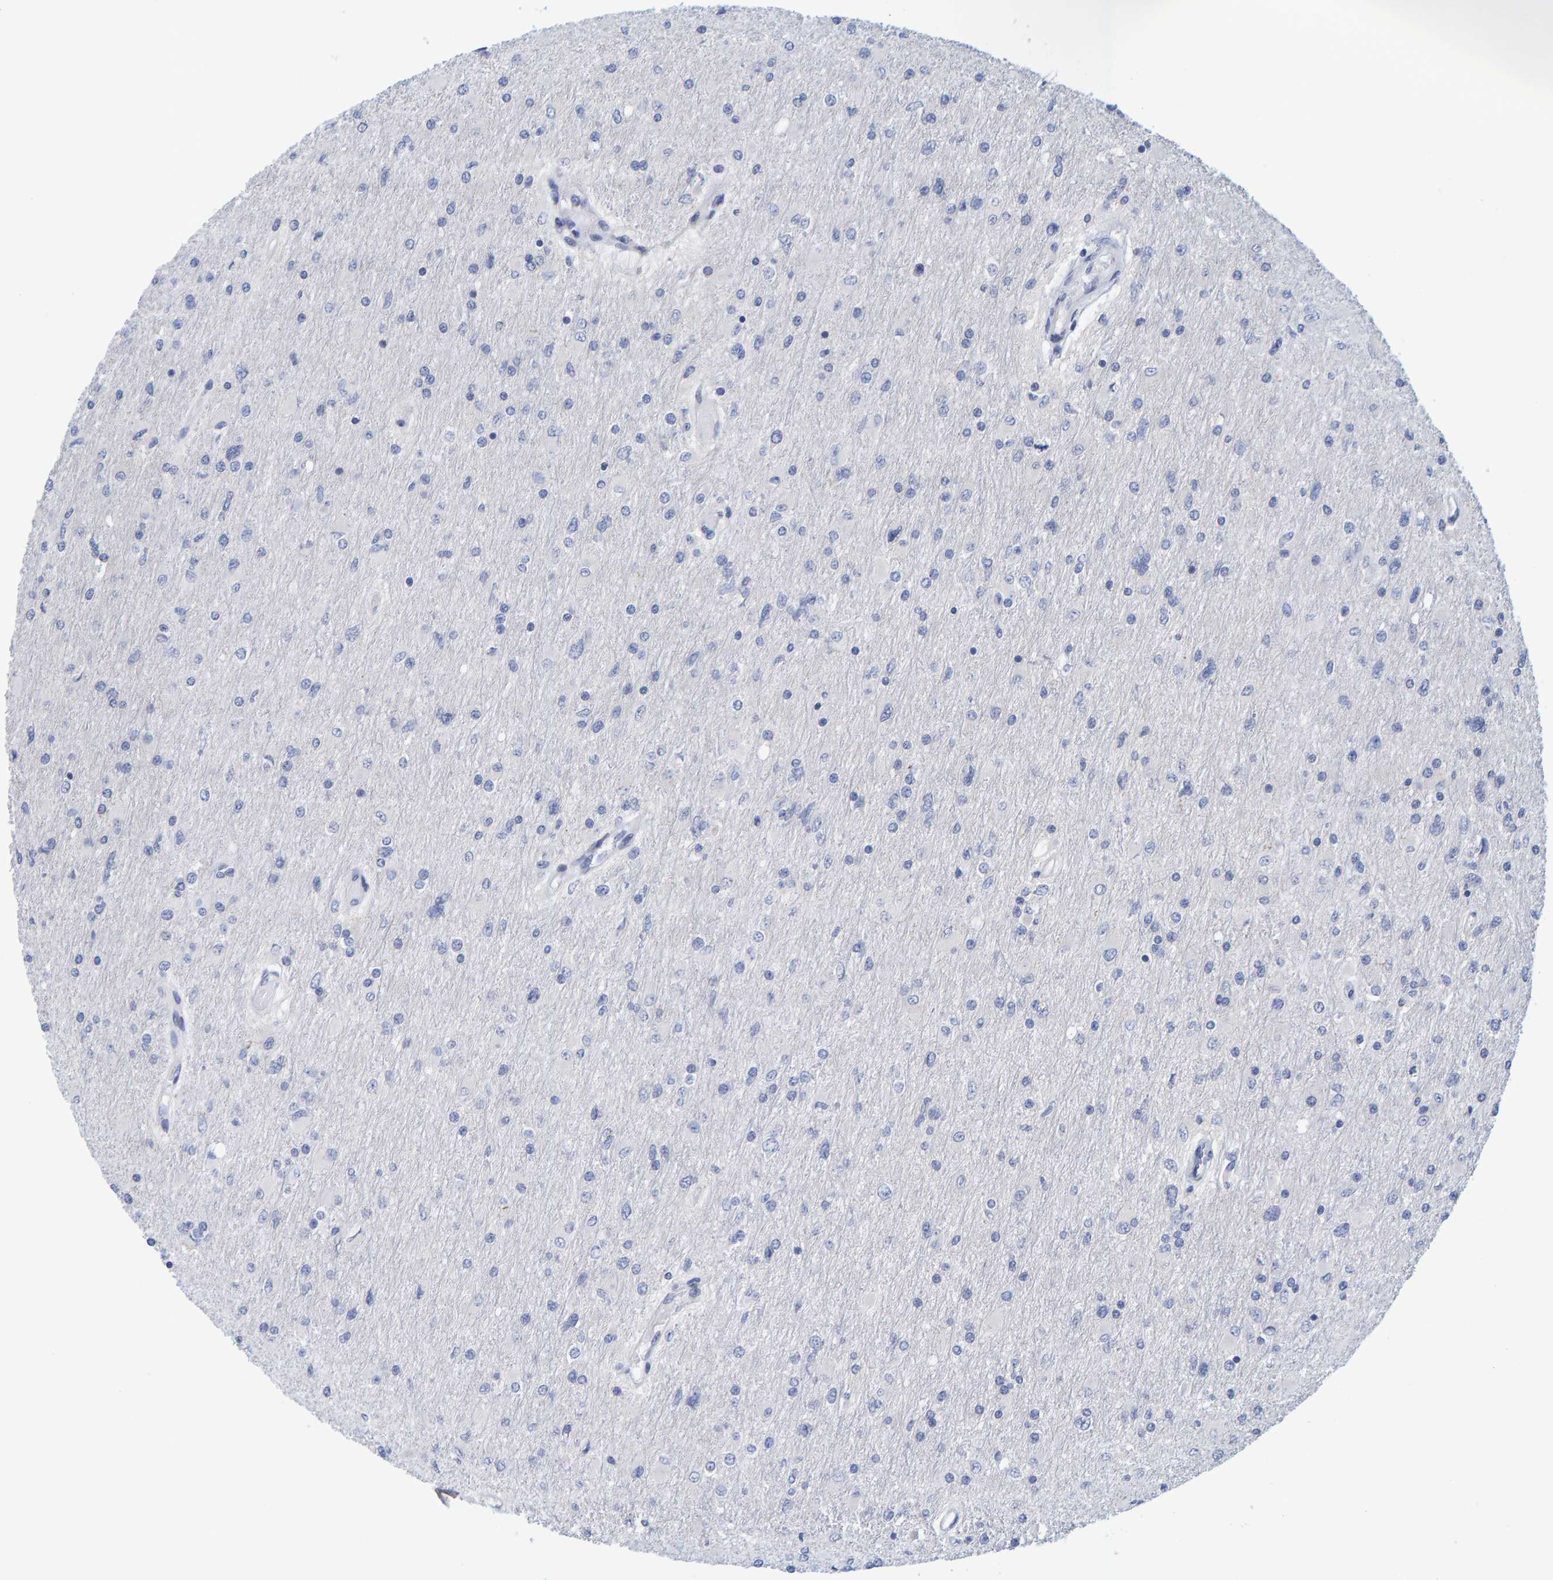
{"staining": {"intensity": "negative", "quantity": "none", "location": "none"}, "tissue": "glioma", "cell_type": "Tumor cells", "image_type": "cancer", "snomed": [{"axis": "morphology", "description": "Glioma, malignant, High grade"}, {"axis": "topography", "description": "Cerebral cortex"}], "caption": "There is no significant staining in tumor cells of malignant glioma (high-grade). The staining was performed using DAB (3,3'-diaminobenzidine) to visualize the protein expression in brown, while the nuclei were stained in blue with hematoxylin (Magnification: 20x).", "gene": "ZNF77", "patient": {"sex": "female", "age": 36}}